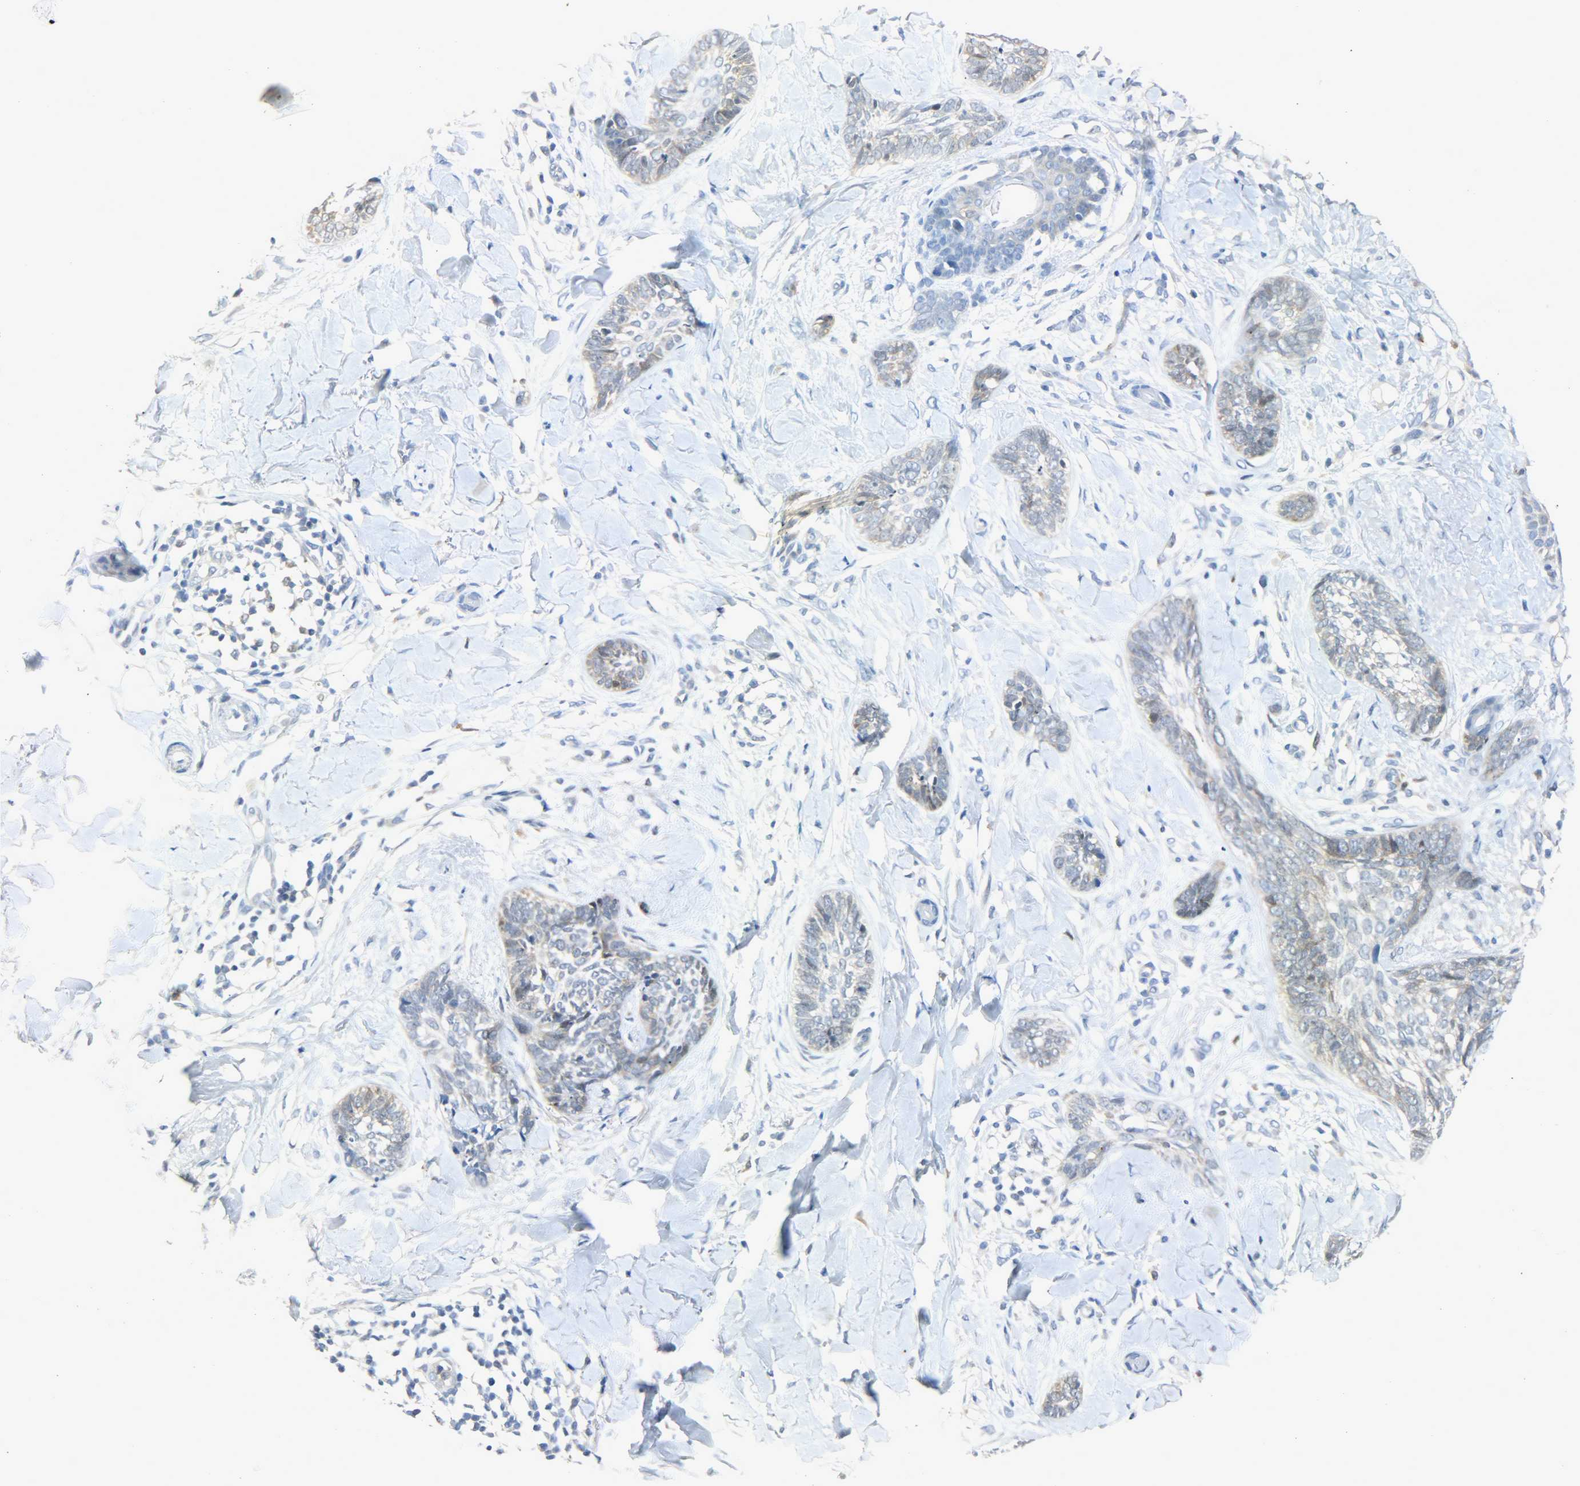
{"staining": {"intensity": "weak", "quantity": "<25%", "location": "cytoplasmic/membranous"}, "tissue": "skin cancer", "cell_type": "Tumor cells", "image_type": "cancer", "snomed": [{"axis": "morphology", "description": "Basal cell carcinoma"}, {"axis": "topography", "description": "Skin"}], "caption": "This is an immunohistochemistry (IHC) photomicrograph of skin cancer (basal cell carcinoma). There is no expression in tumor cells.", "gene": "EIF4EBP1", "patient": {"sex": "female", "age": 58}}